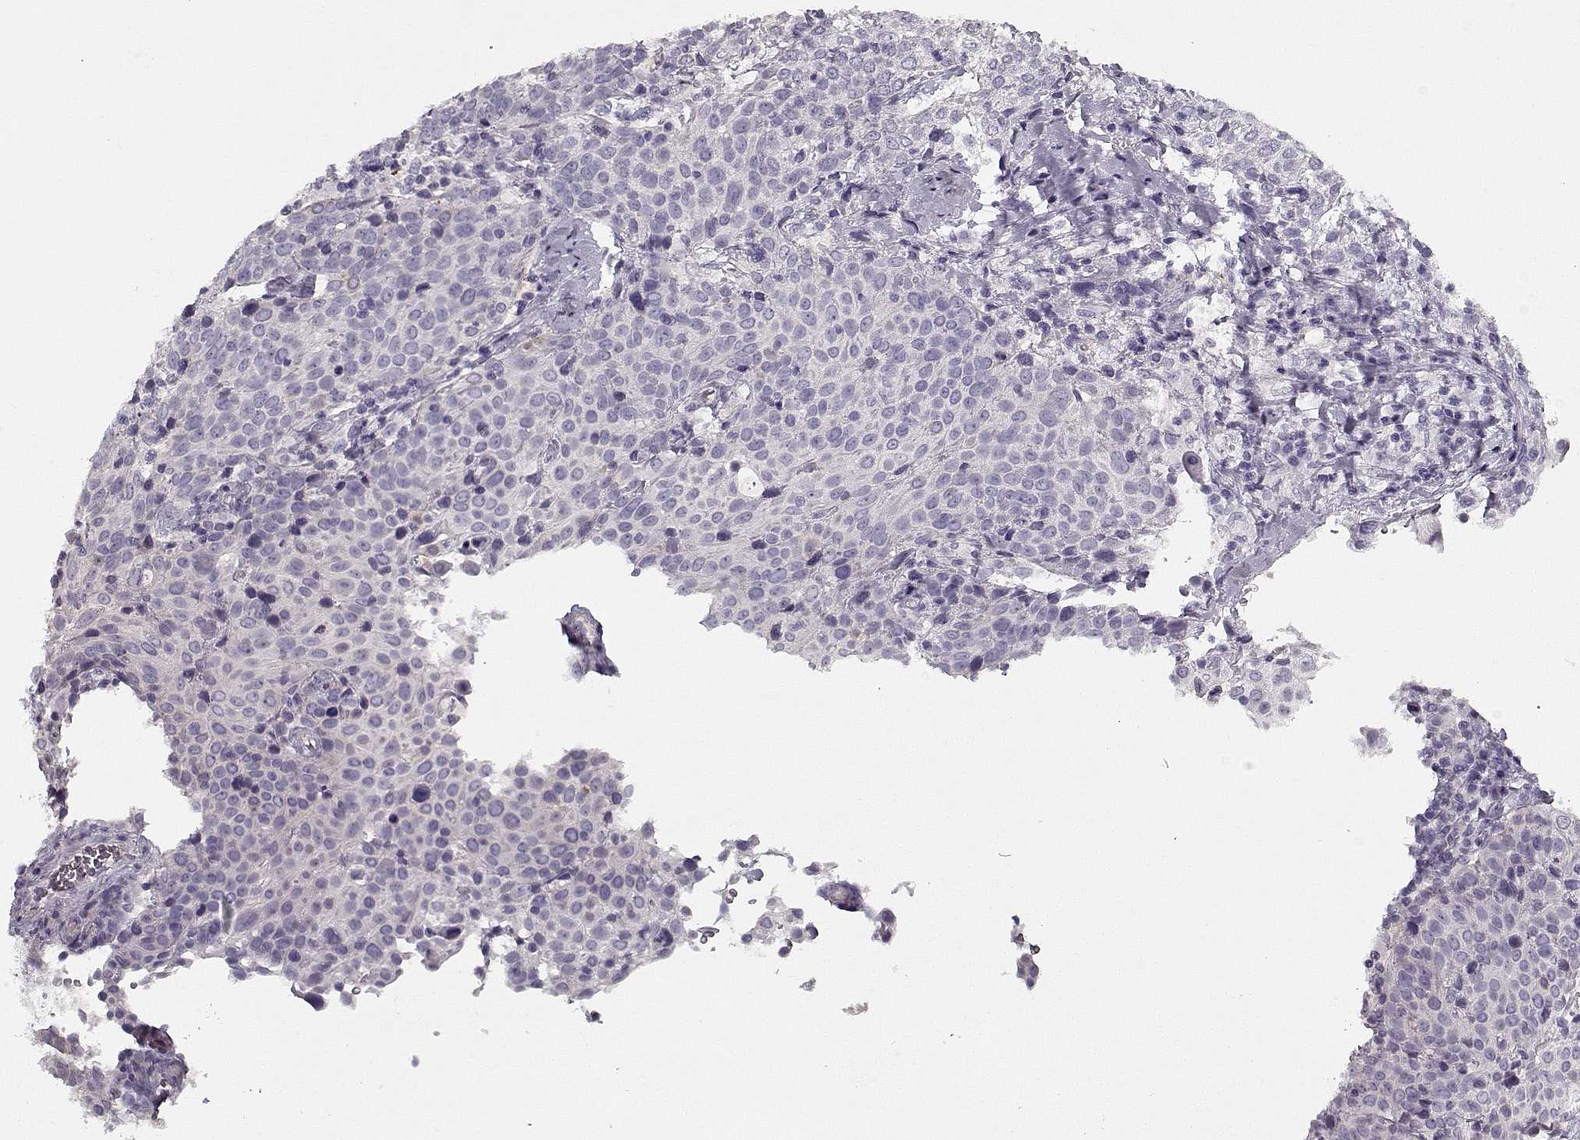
{"staining": {"intensity": "negative", "quantity": "none", "location": "none"}, "tissue": "cervical cancer", "cell_type": "Tumor cells", "image_type": "cancer", "snomed": [{"axis": "morphology", "description": "Squamous cell carcinoma, NOS"}, {"axis": "topography", "description": "Cervix"}], "caption": "This is an immunohistochemistry histopathology image of cervical cancer (squamous cell carcinoma). There is no positivity in tumor cells.", "gene": "CCDC136", "patient": {"sex": "female", "age": 61}}